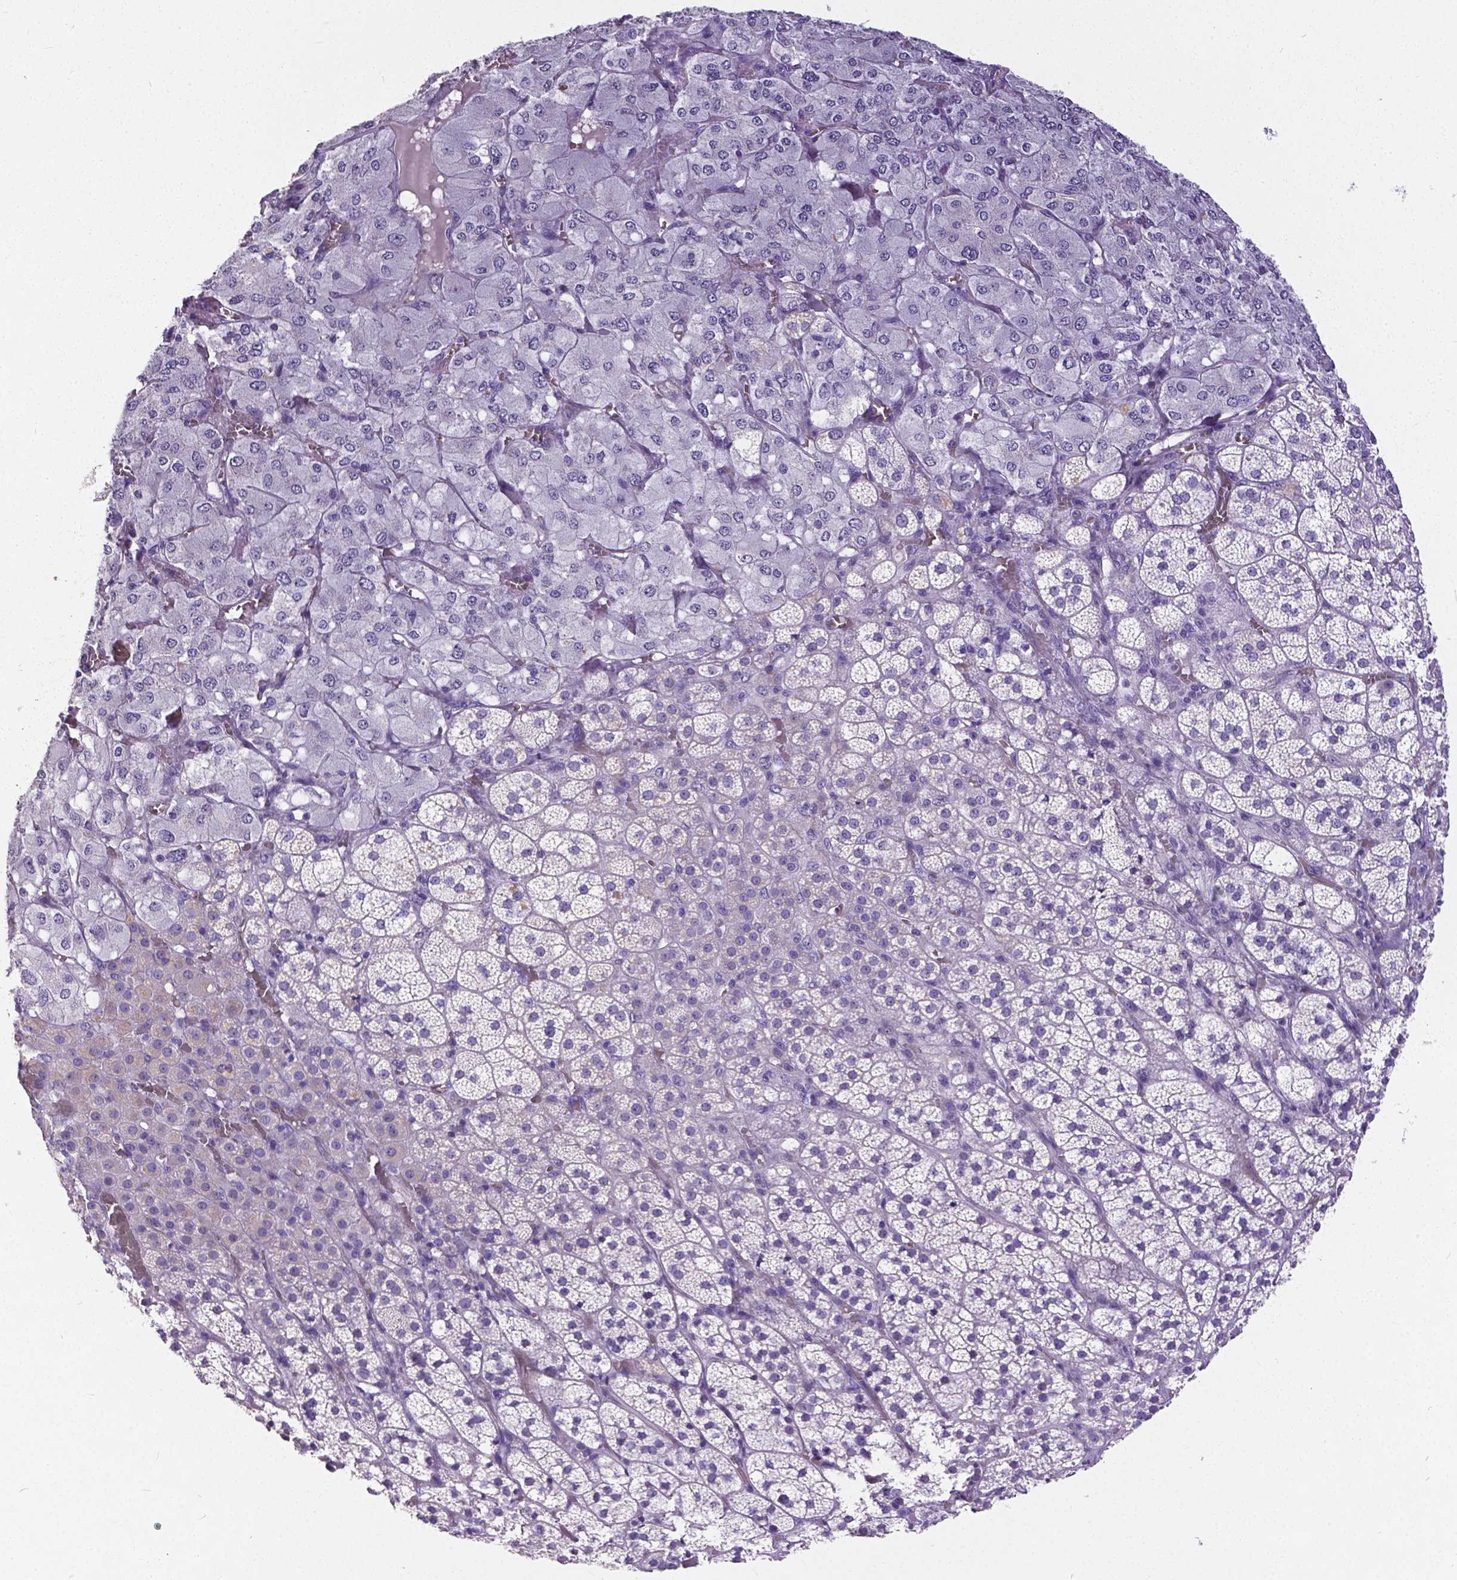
{"staining": {"intensity": "negative", "quantity": "none", "location": "none"}, "tissue": "adrenal gland", "cell_type": "Glandular cells", "image_type": "normal", "snomed": [{"axis": "morphology", "description": "Normal tissue, NOS"}, {"axis": "topography", "description": "Adrenal gland"}], "caption": "High magnification brightfield microscopy of unremarkable adrenal gland stained with DAB (3,3'-diaminobenzidine) (brown) and counterstained with hematoxylin (blue): glandular cells show no significant expression. The staining is performed using DAB (3,3'-diaminobenzidine) brown chromogen with nuclei counter-stained in using hematoxylin.", "gene": "OCLN", "patient": {"sex": "female", "age": 60}}